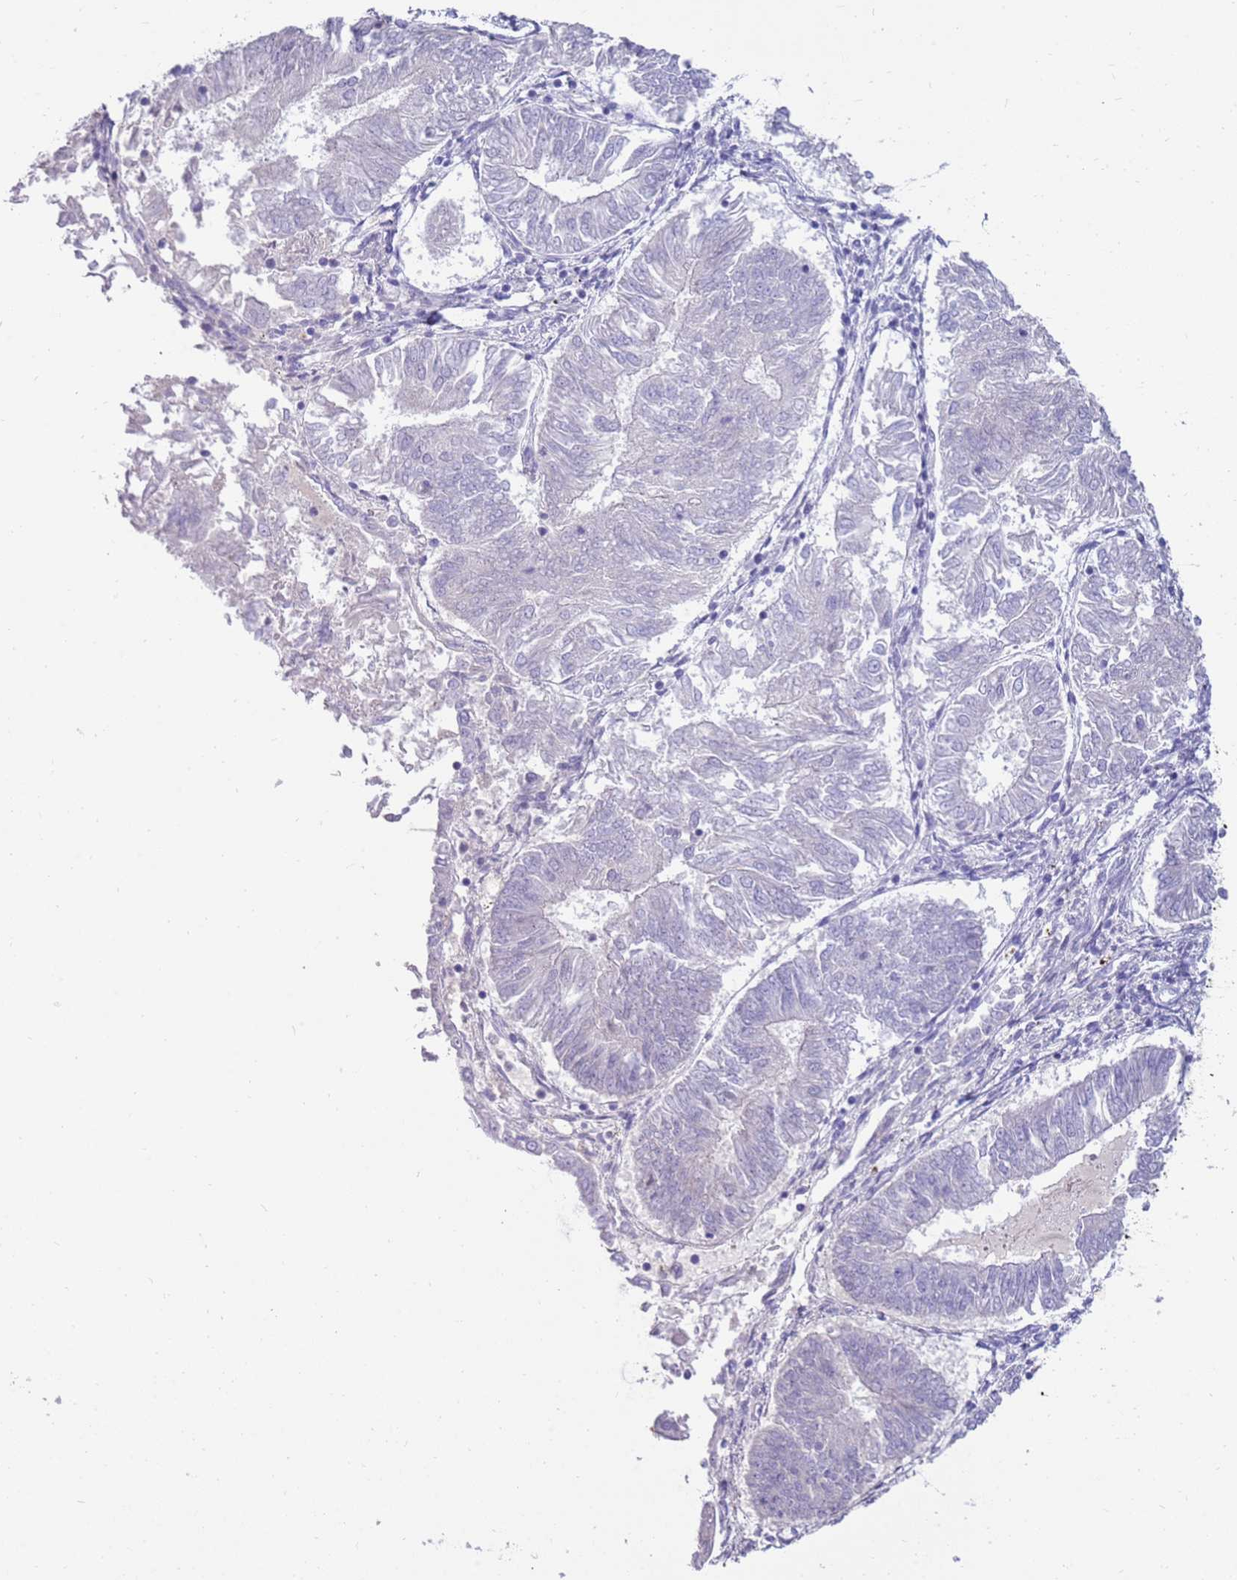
{"staining": {"intensity": "negative", "quantity": "none", "location": "none"}, "tissue": "endometrial cancer", "cell_type": "Tumor cells", "image_type": "cancer", "snomed": [{"axis": "morphology", "description": "Adenocarcinoma, NOS"}, {"axis": "topography", "description": "Endometrium"}], "caption": "IHC of endometrial cancer displays no staining in tumor cells.", "gene": "EVPLL", "patient": {"sex": "female", "age": 58}}